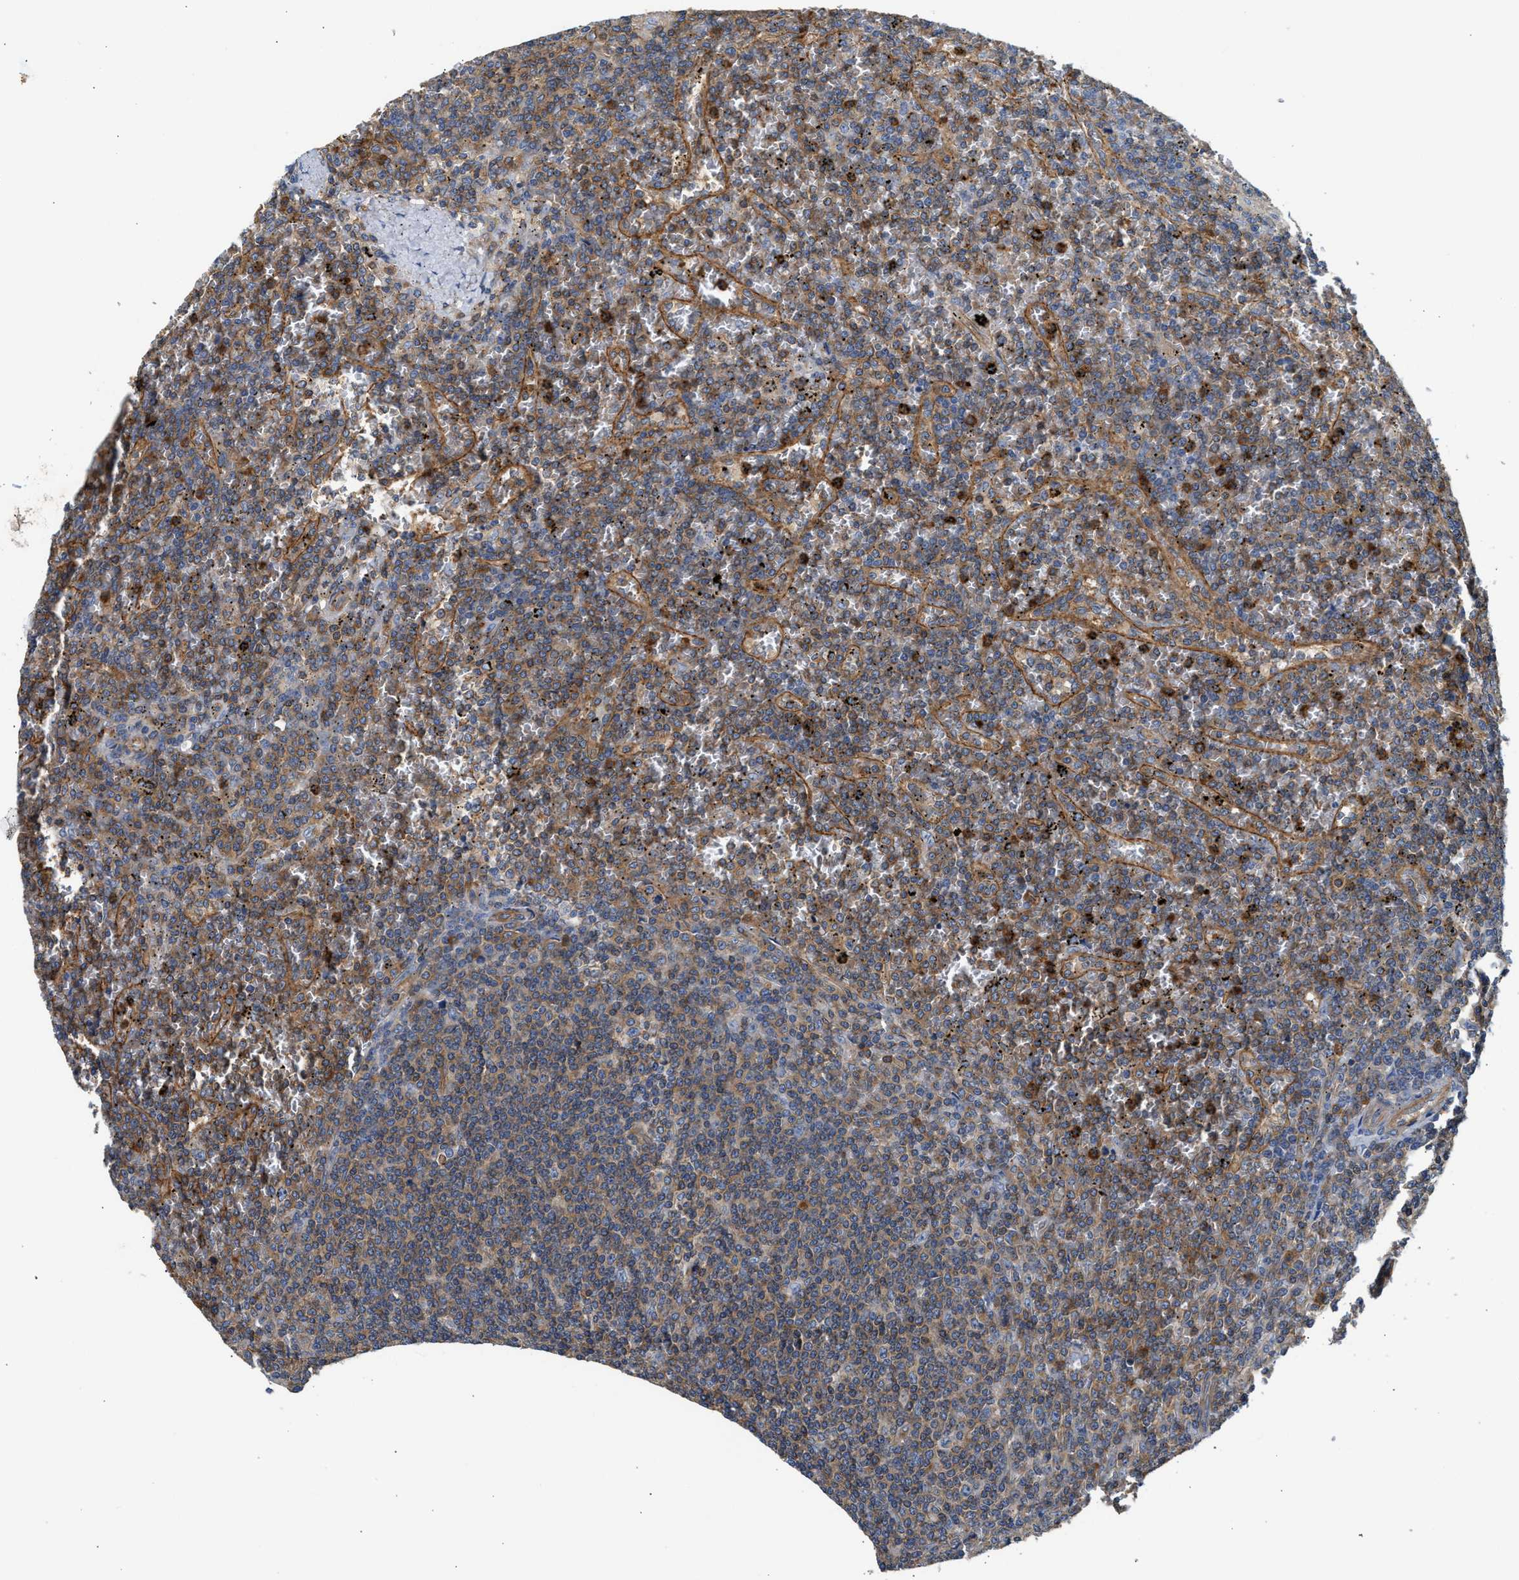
{"staining": {"intensity": "weak", "quantity": ">75%", "location": "cytoplasmic/membranous"}, "tissue": "lymphoma", "cell_type": "Tumor cells", "image_type": "cancer", "snomed": [{"axis": "morphology", "description": "Malignant lymphoma, non-Hodgkin's type, Low grade"}, {"axis": "topography", "description": "Spleen"}], "caption": "About >75% of tumor cells in human malignant lymphoma, non-Hodgkin's type (low-grade) reveal weak cytoplasmic/membranous protein positivity as visualized by brown immunohistochemical staining.", "gene": "SAMD9L", "patient": {"sex": "female", "age": 19}}